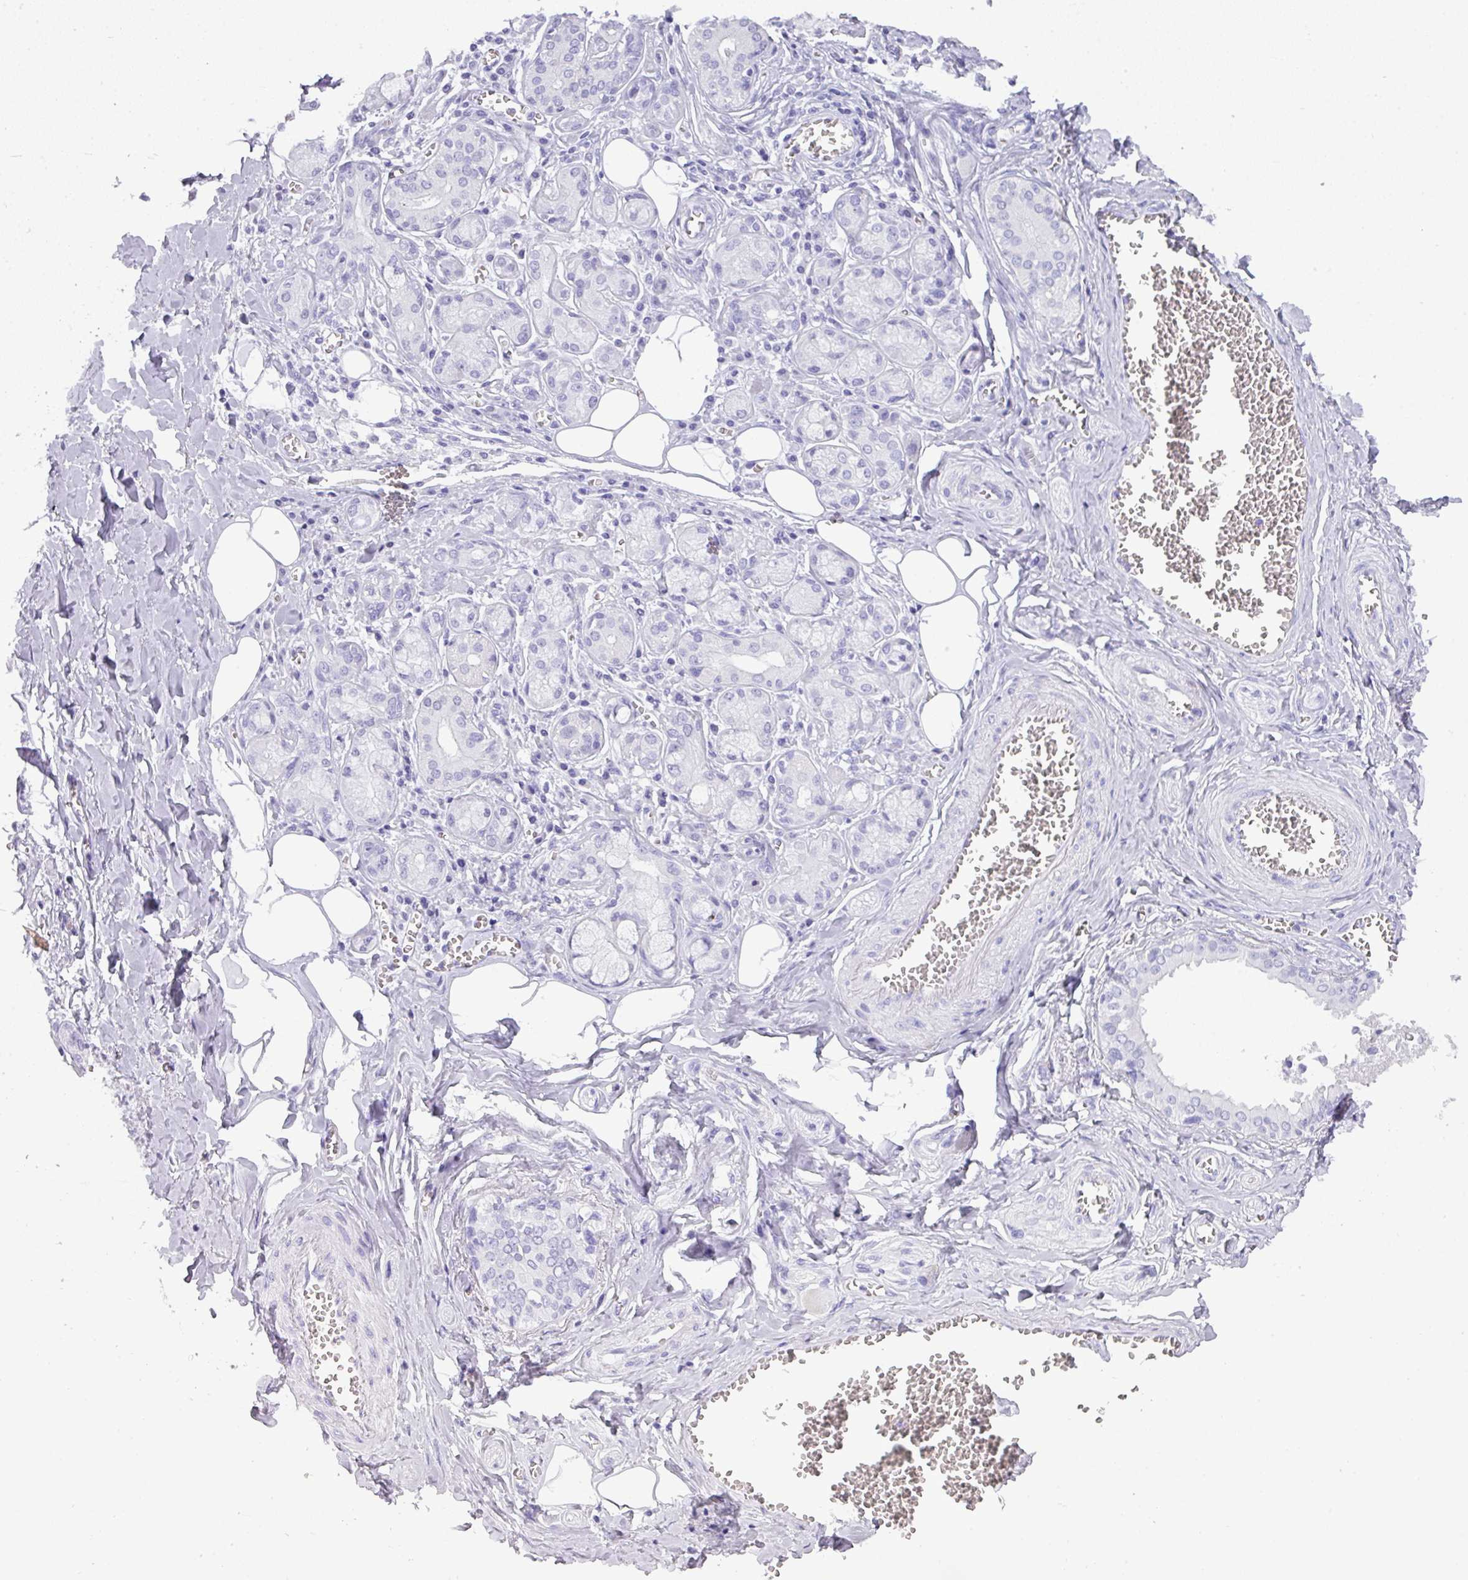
{"staining": {"intensity": "negative", "quantity": "none", "location": "none"}, "tissue": "salivary gland", "cell_type": "Glandular cells", "image_type": "normal", "snomed": [{"axis": "morphology", "description": "Normal tissue, NOS"}, {"axis": "topography", "description": "Salivary gland"}], "caption": "The IHC micrograph has no significant staining in glandular cells of salivary gland. (DAB (3,3'-diaminobenzidine) immunohistochemistry (IHC) visualized using brightfield microscopy, high magnification).", "gene": "TNP1", "patient": {"sex": "male", "age": 74}}